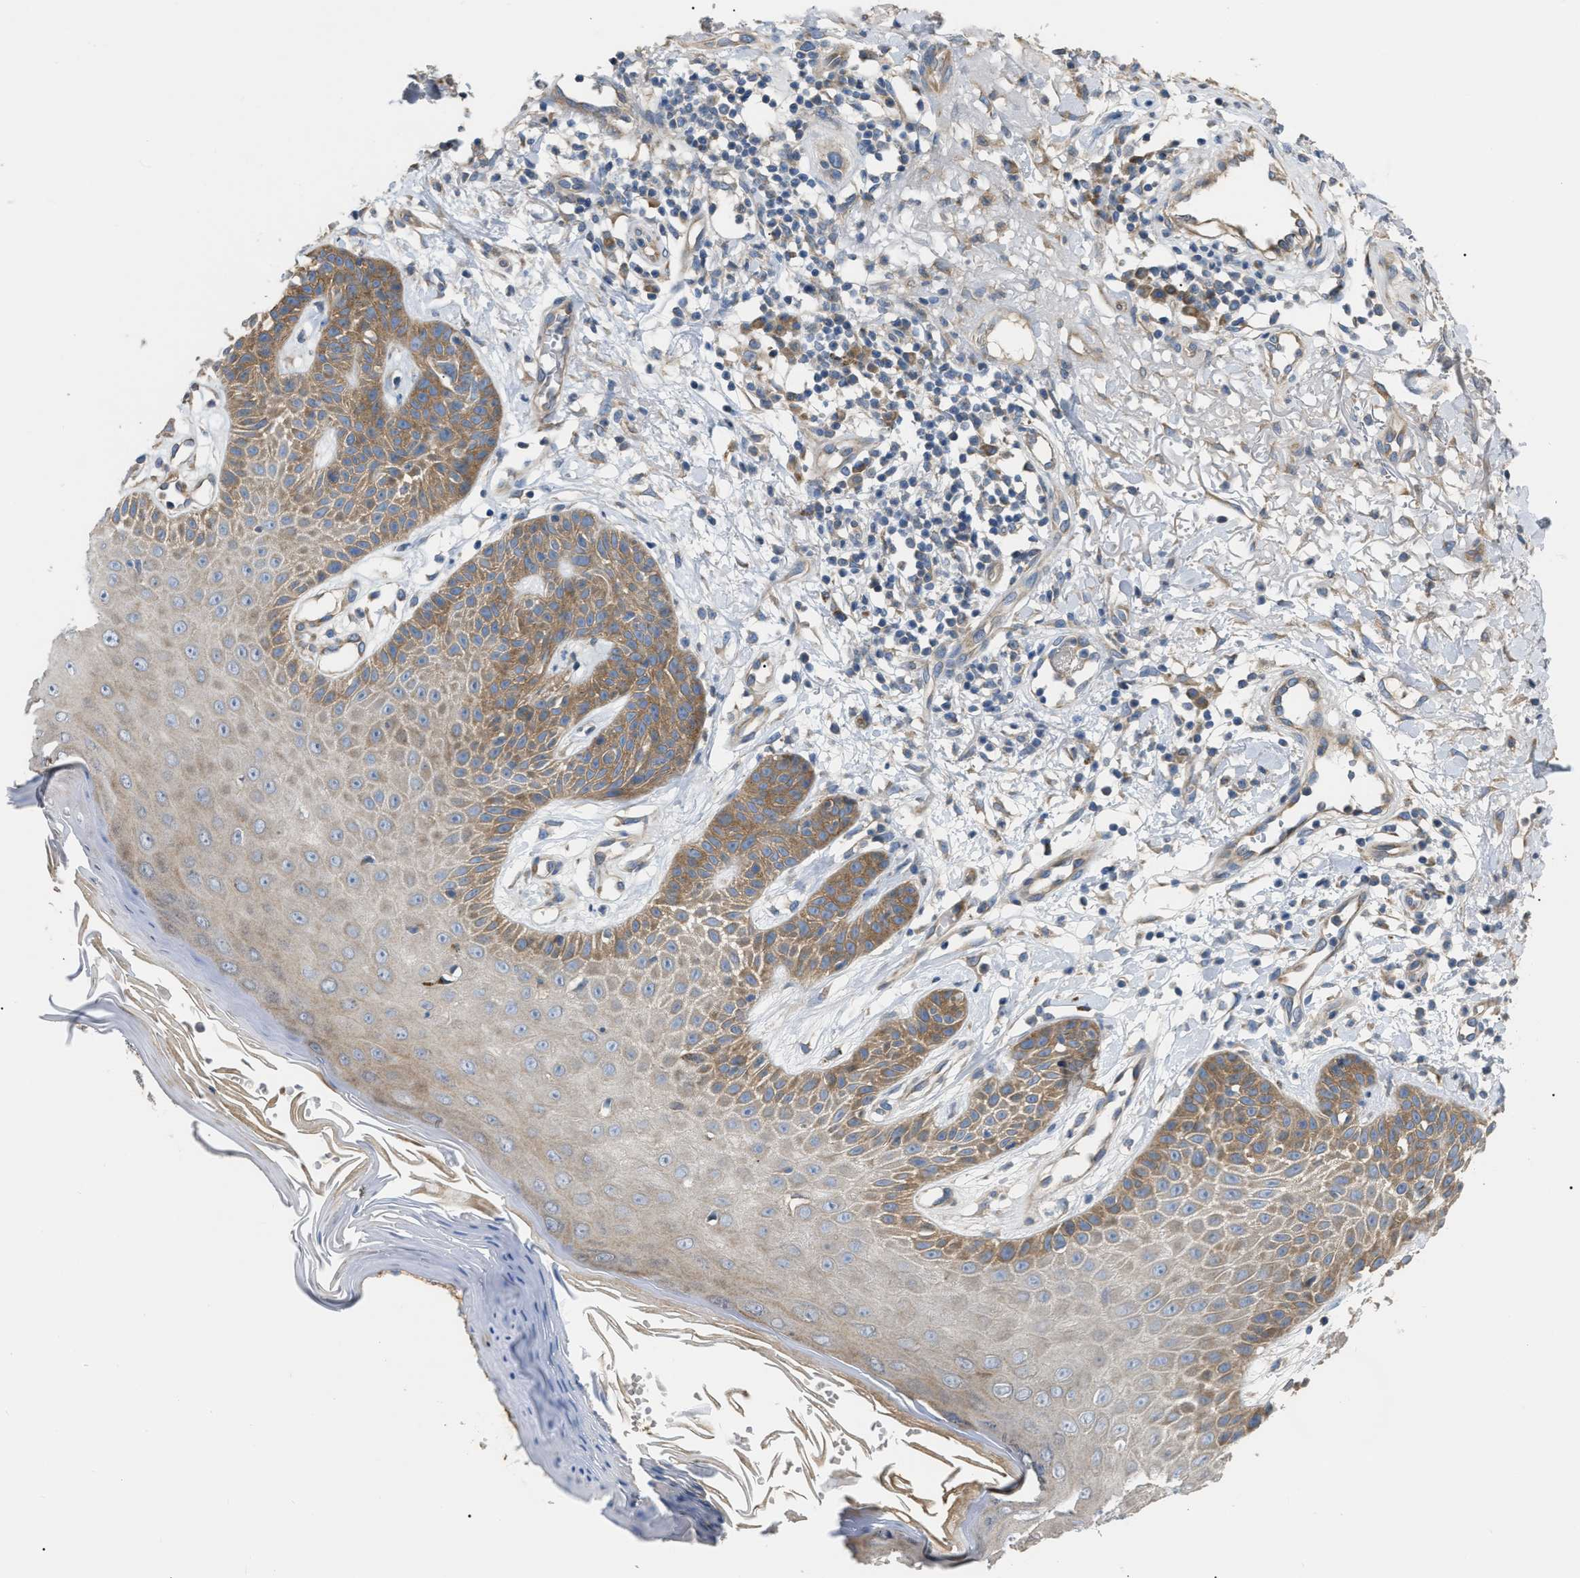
{"staining": {"intensity": "moderate", "quantity": ">75%", "location": "cytoplasmic/membranous"}, "tissue": "skin cancer", "cell_type": "Tumor cells", "image_type": "cancer", "snomed": [{"axis": "morphology", "description": "Normal tissue, NOS"}, {"axis": "morphology", "description": "Basal cell carcinoma"}, {"axis": "topography", "description": "Skin"}], "caption": "Skin cancer stained with a protein marker shows moderate staining in tumor cells.", "gene": "DHX58", "patient": {"sex": "male", "age": 79}}